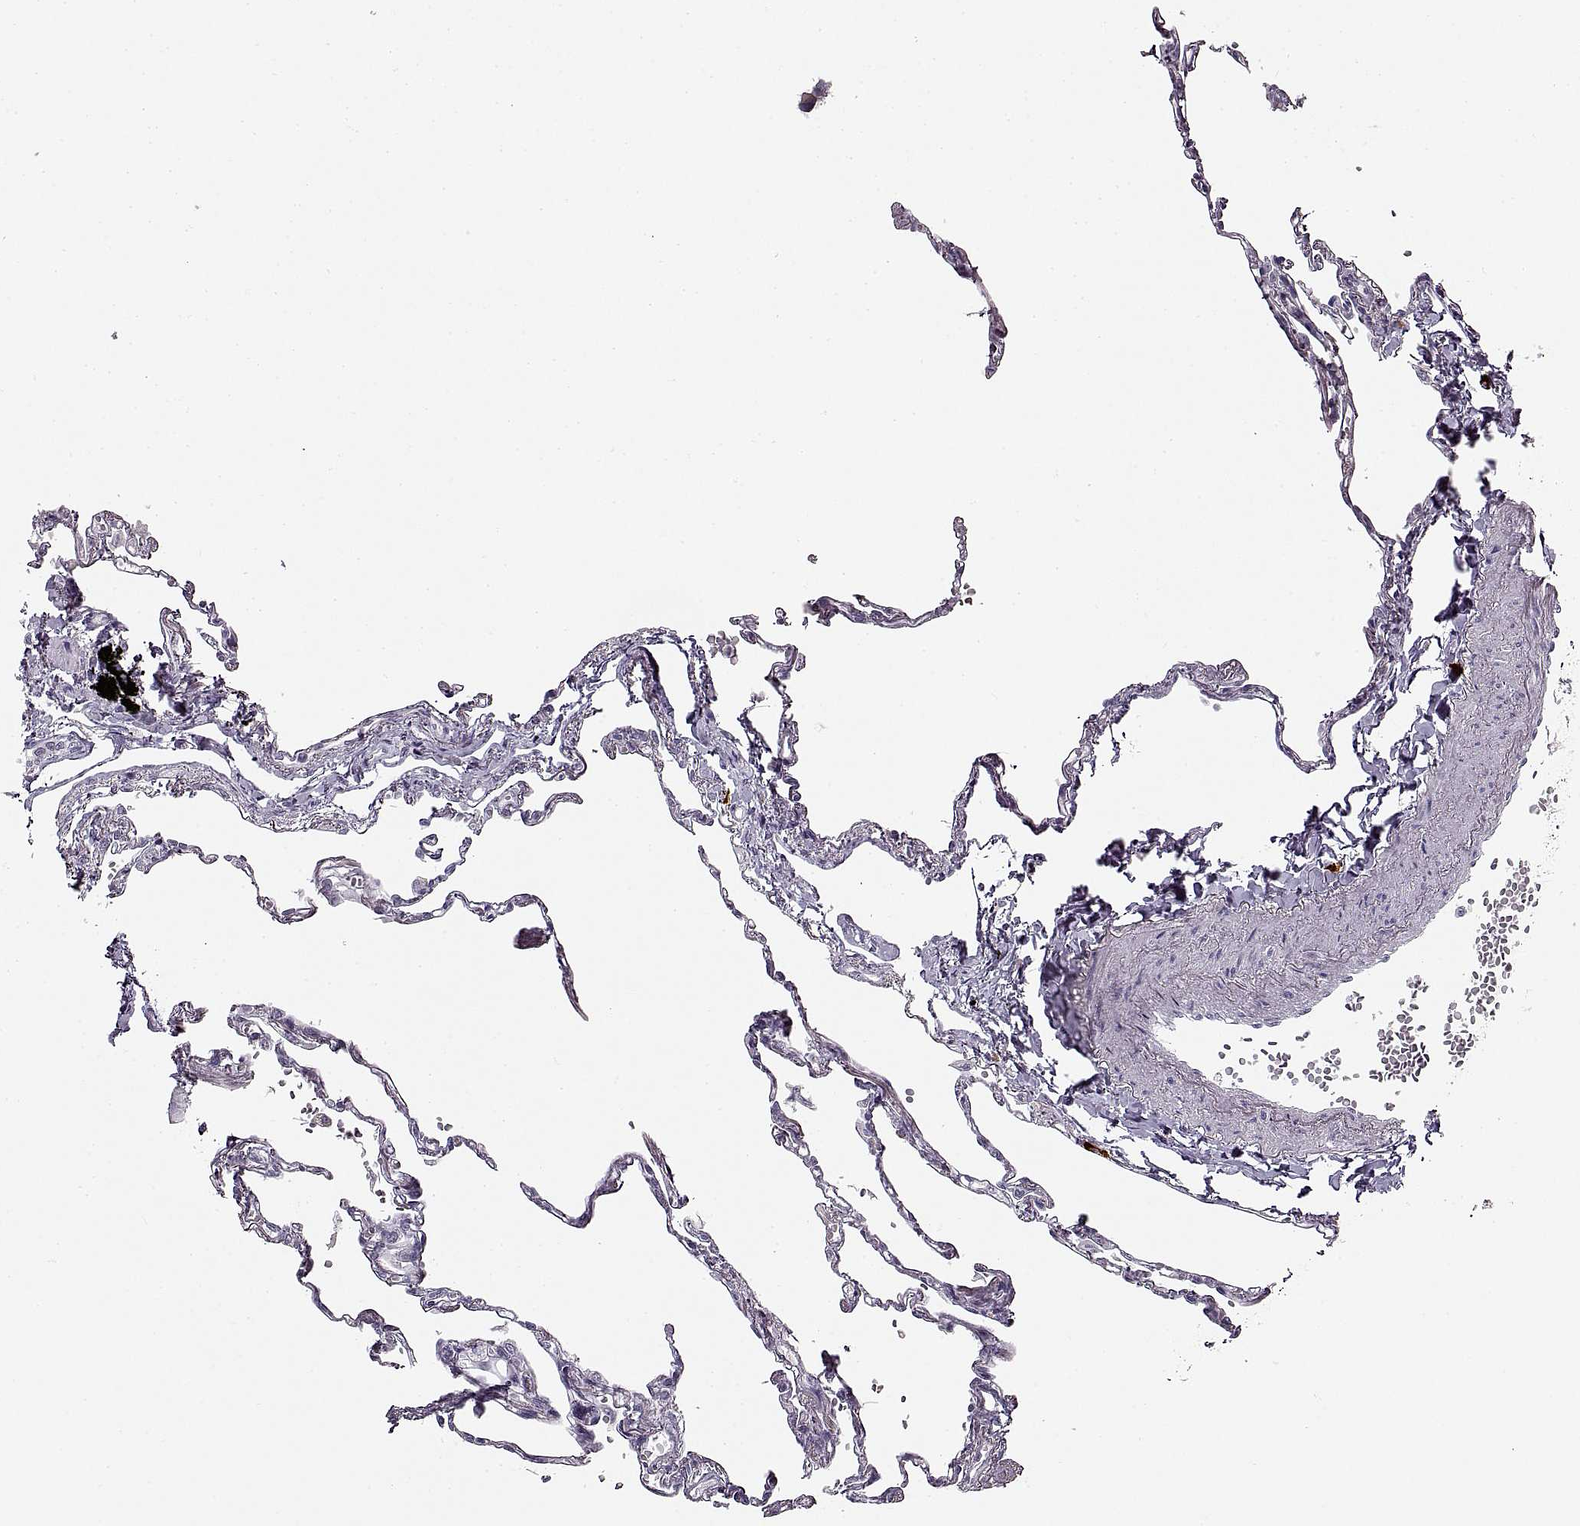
{"staining": {"intensity": "negative", "quantity": "none", "location": "none"}, "tissue": "lung", "cell_type": "Alveolar cells", "image_type": "normal", "snomed": [{"axis": "morphology", "description": "Normal tissue, NOS"}, {"axis": "topography", "description": "Lung"}], "caption": "An IHC histopathology image of benign lung is shown. There is no staining in alveolar cells of lung.", "gene": "CNTN1", "patient": {"sex": "male", "age": 78}}